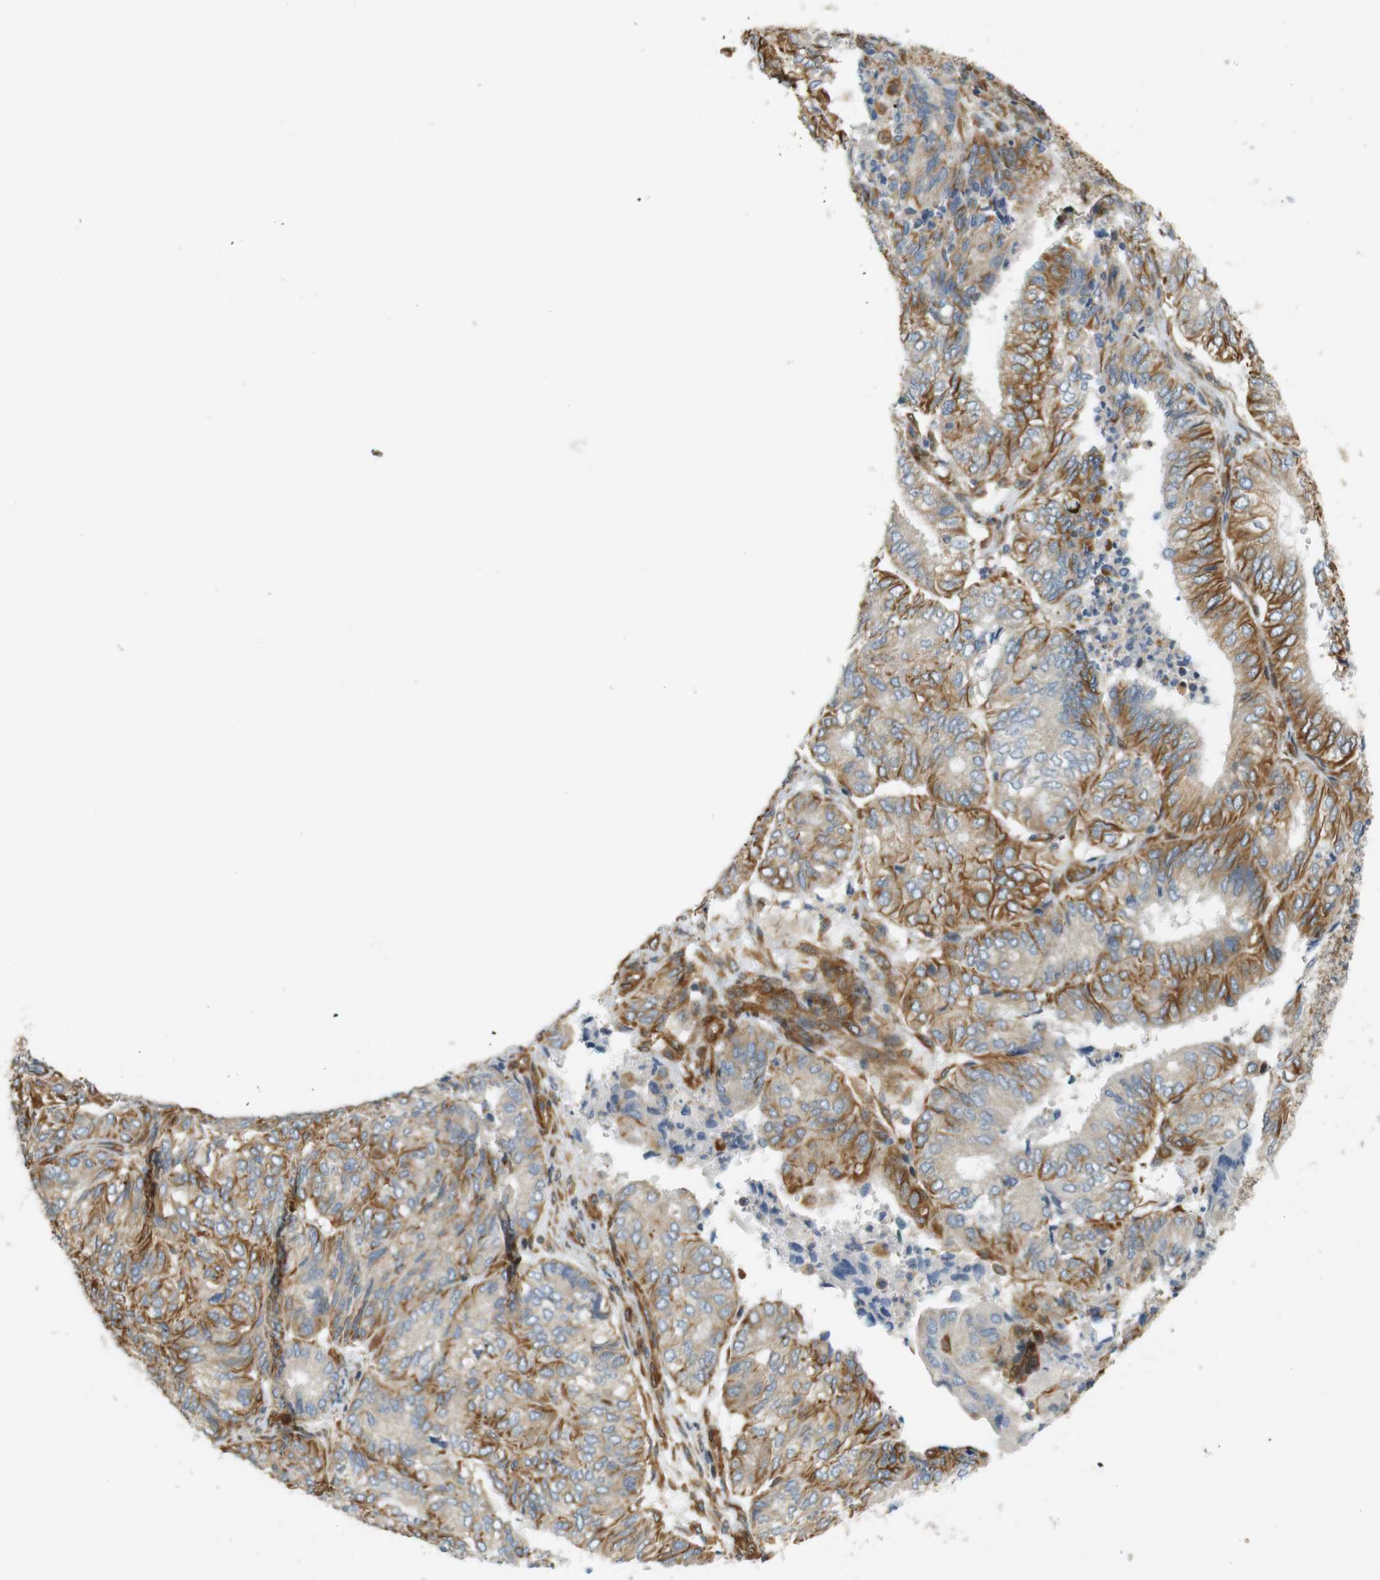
{"staining": {"intensity": "moderate", "quantity": "25%-75%", "location": "cytoplasmic/membranous"}, "tissue": "endometrial cancer", "cell_type": "Tumor cells", "image_type": "cancer", "snomed": [{"axis": "morphology", "description": "Adenocarcinoma, NOS"}, {"axis": "topography", "description": "Uterus"}], "caption": "Immunohistochemical staining of human endometrial cancer (adenocarcinoma) demonstrates medium levels of moderate cytoplasmic/membranous protein staining in about 25%-75% of tumor cells.", "gene": "CYTH3", "patient": {"sex": "female", "age": 60}}